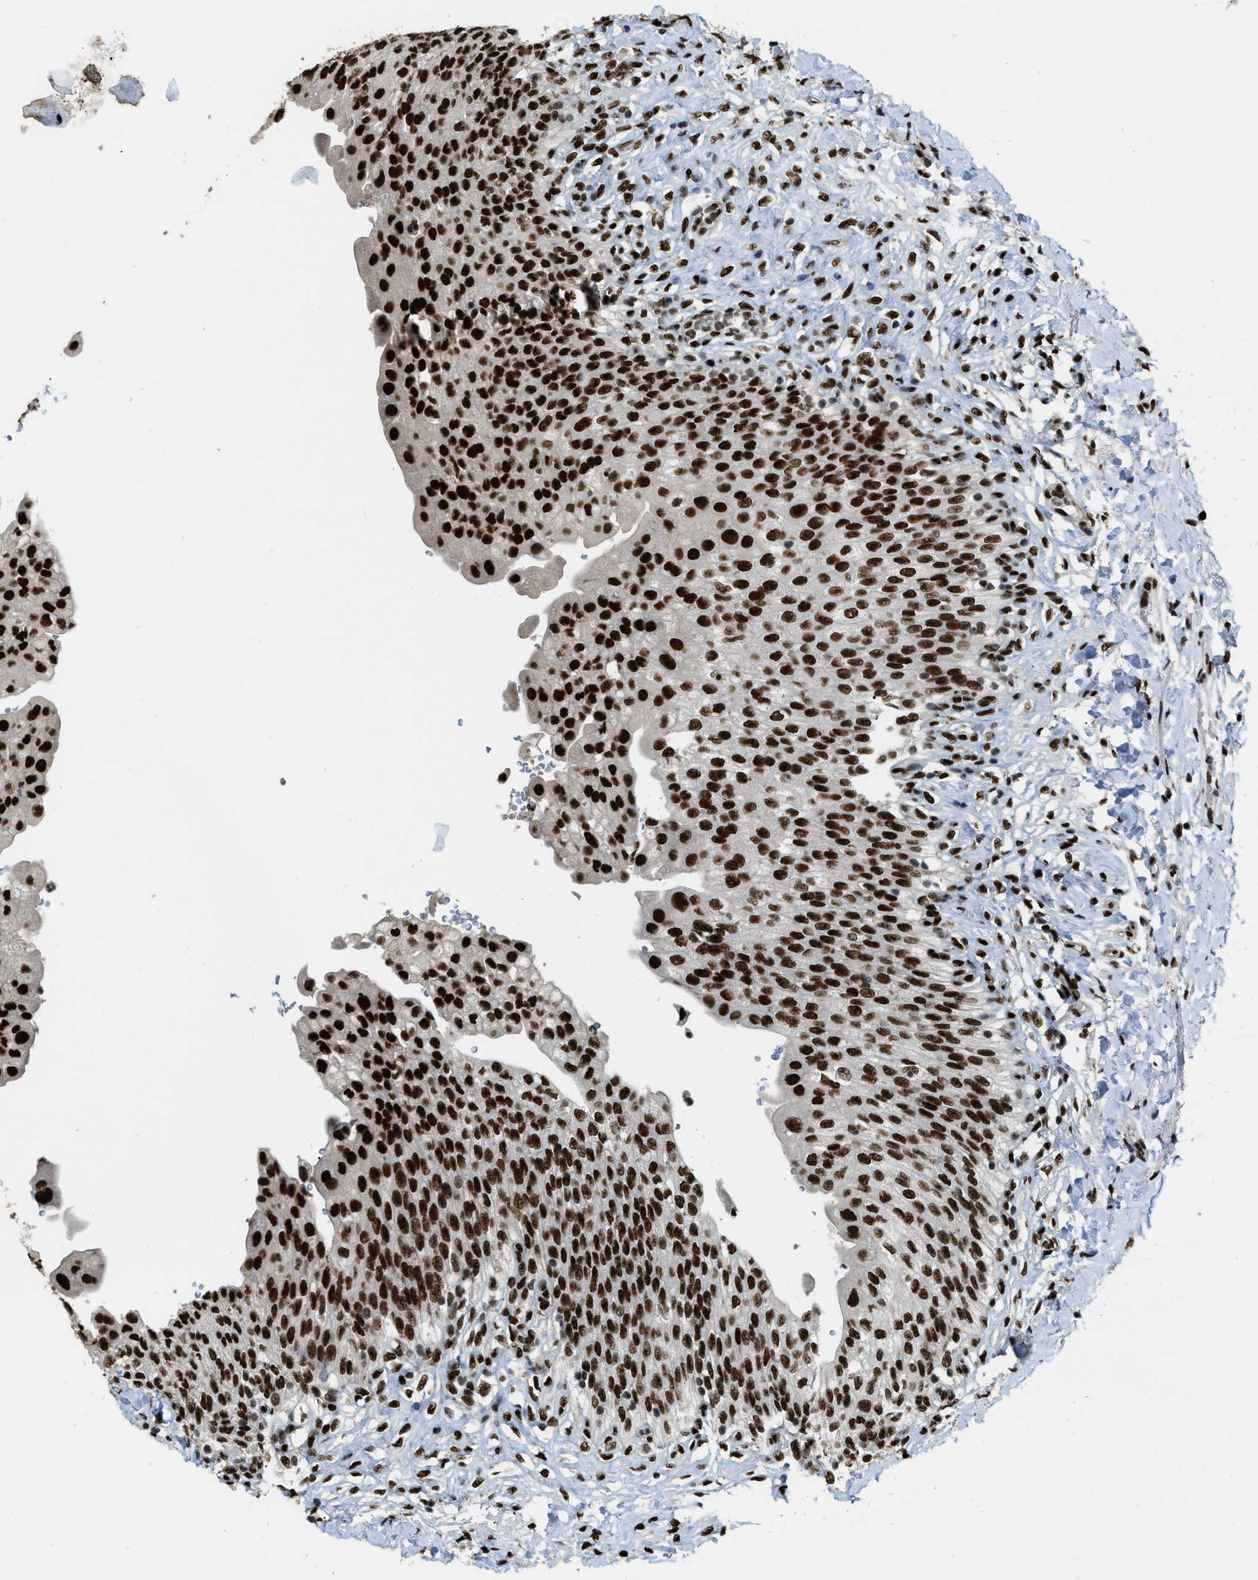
{"staining": {"intensity": "strong", "quantity": ">75%", "location": "nuclear"}, "tissue": "urinary bladder", "cell_type": "Urothelial cells", "image_type": "normal", "snomed": [{"axis": "morphology", "description": "Urothelial carcinoma, High grade"}, {"axis": "topography", "description": "Urinary bladder"}], "caption": "Urothelial cells exhibit high levels of strong nuclear positivity in approximately >75% of cells in normal urinary bladder.", "gene": "NUMA1", "patient": {"sex": "male", "age": 46}}